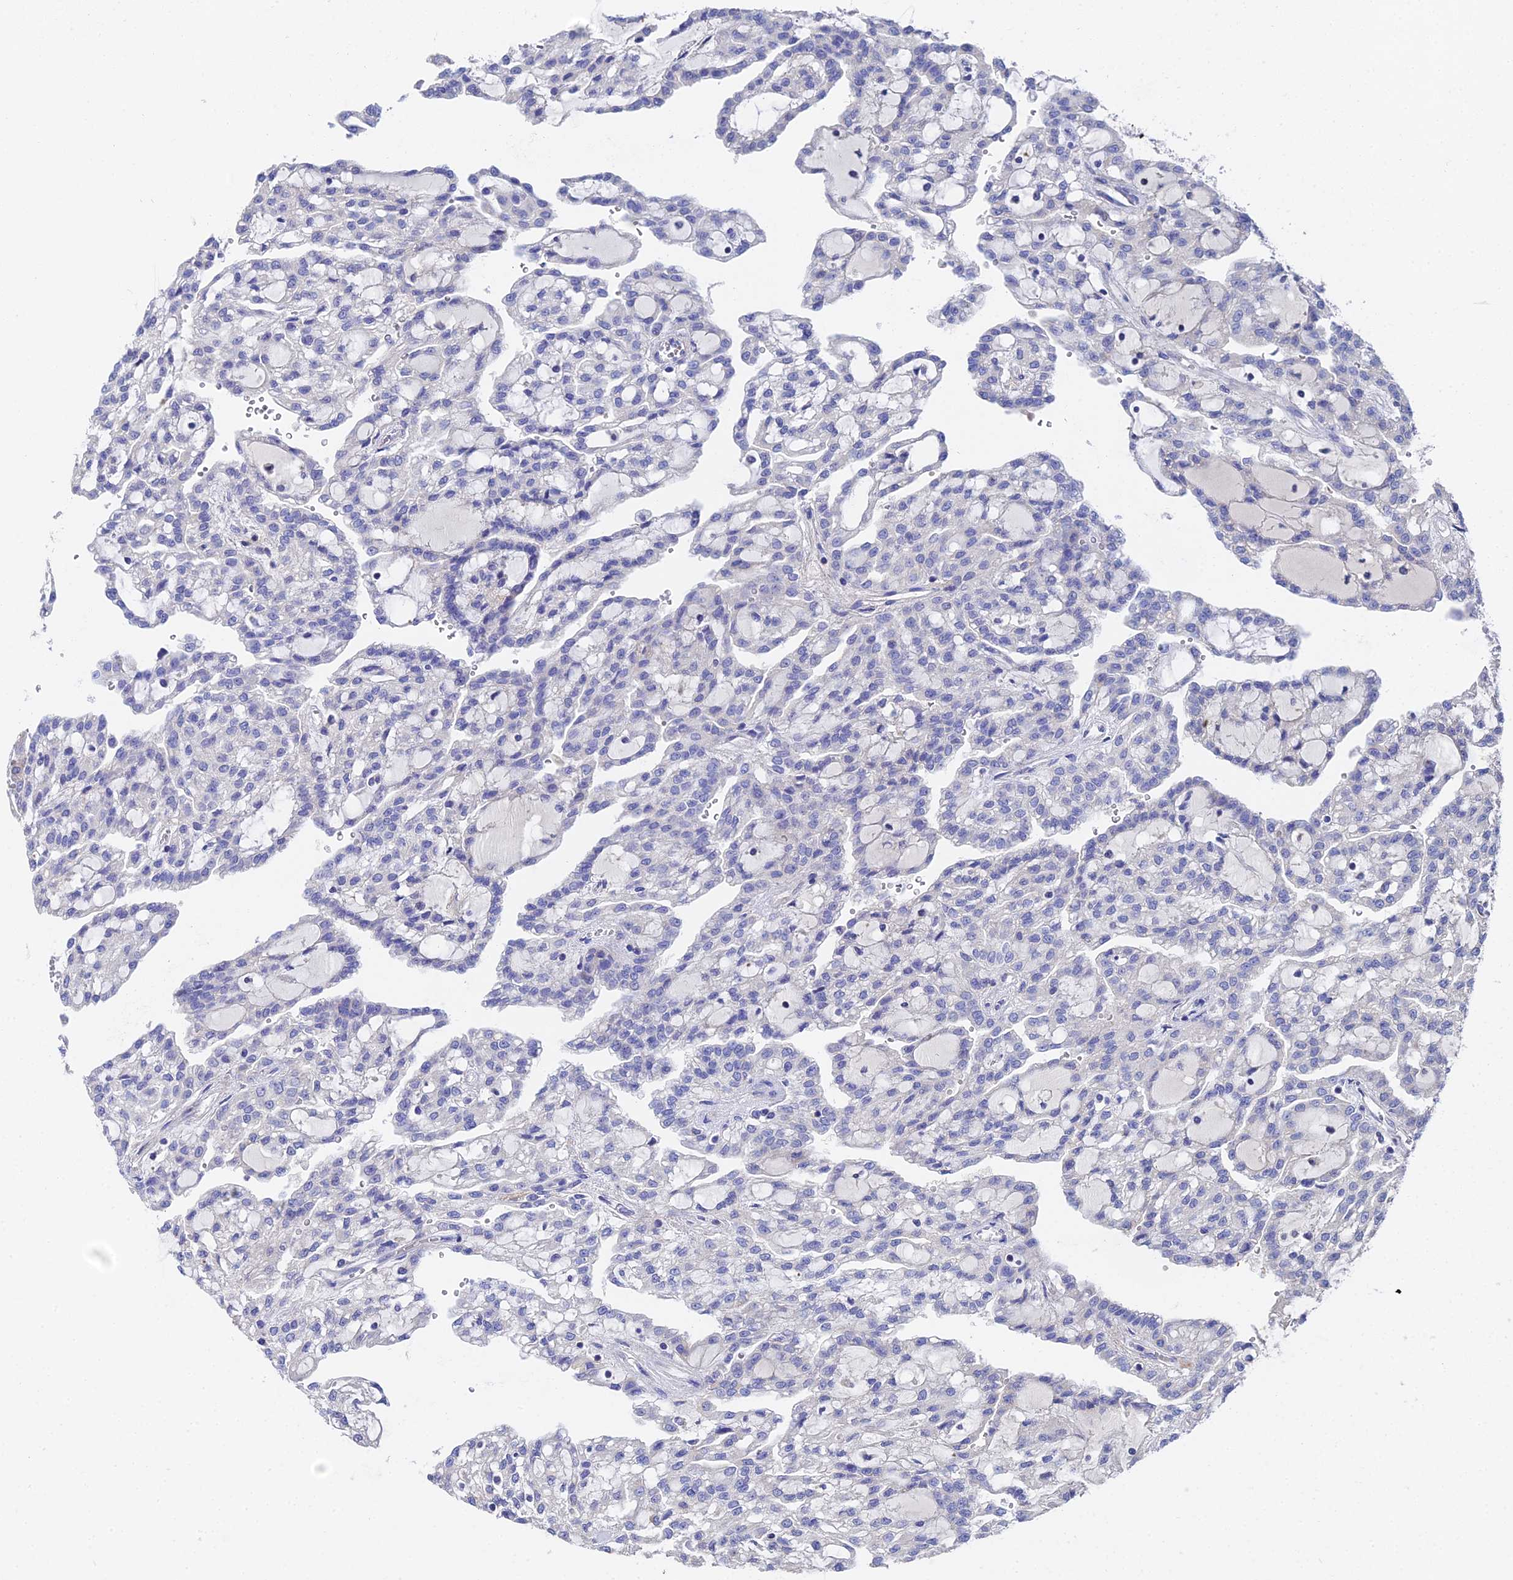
{"staining": {"intensity": "negative", "quantity": "none", "location": "none"}, "tissue": "renal cancer", "cell_type": "Tumor cells", "image_type": "cancer", "snomed": [{"axis": "morphology", "description": "Adenocarcinoma, NOS"}, {"axis": "topography", "description": "Kidney"}], "caption": "Photomicrograph shows no significant protein expression in tumor cells of renal cancer.", "gene": "UBE2L3", "patient": {"sex": "male", "age": 63}}